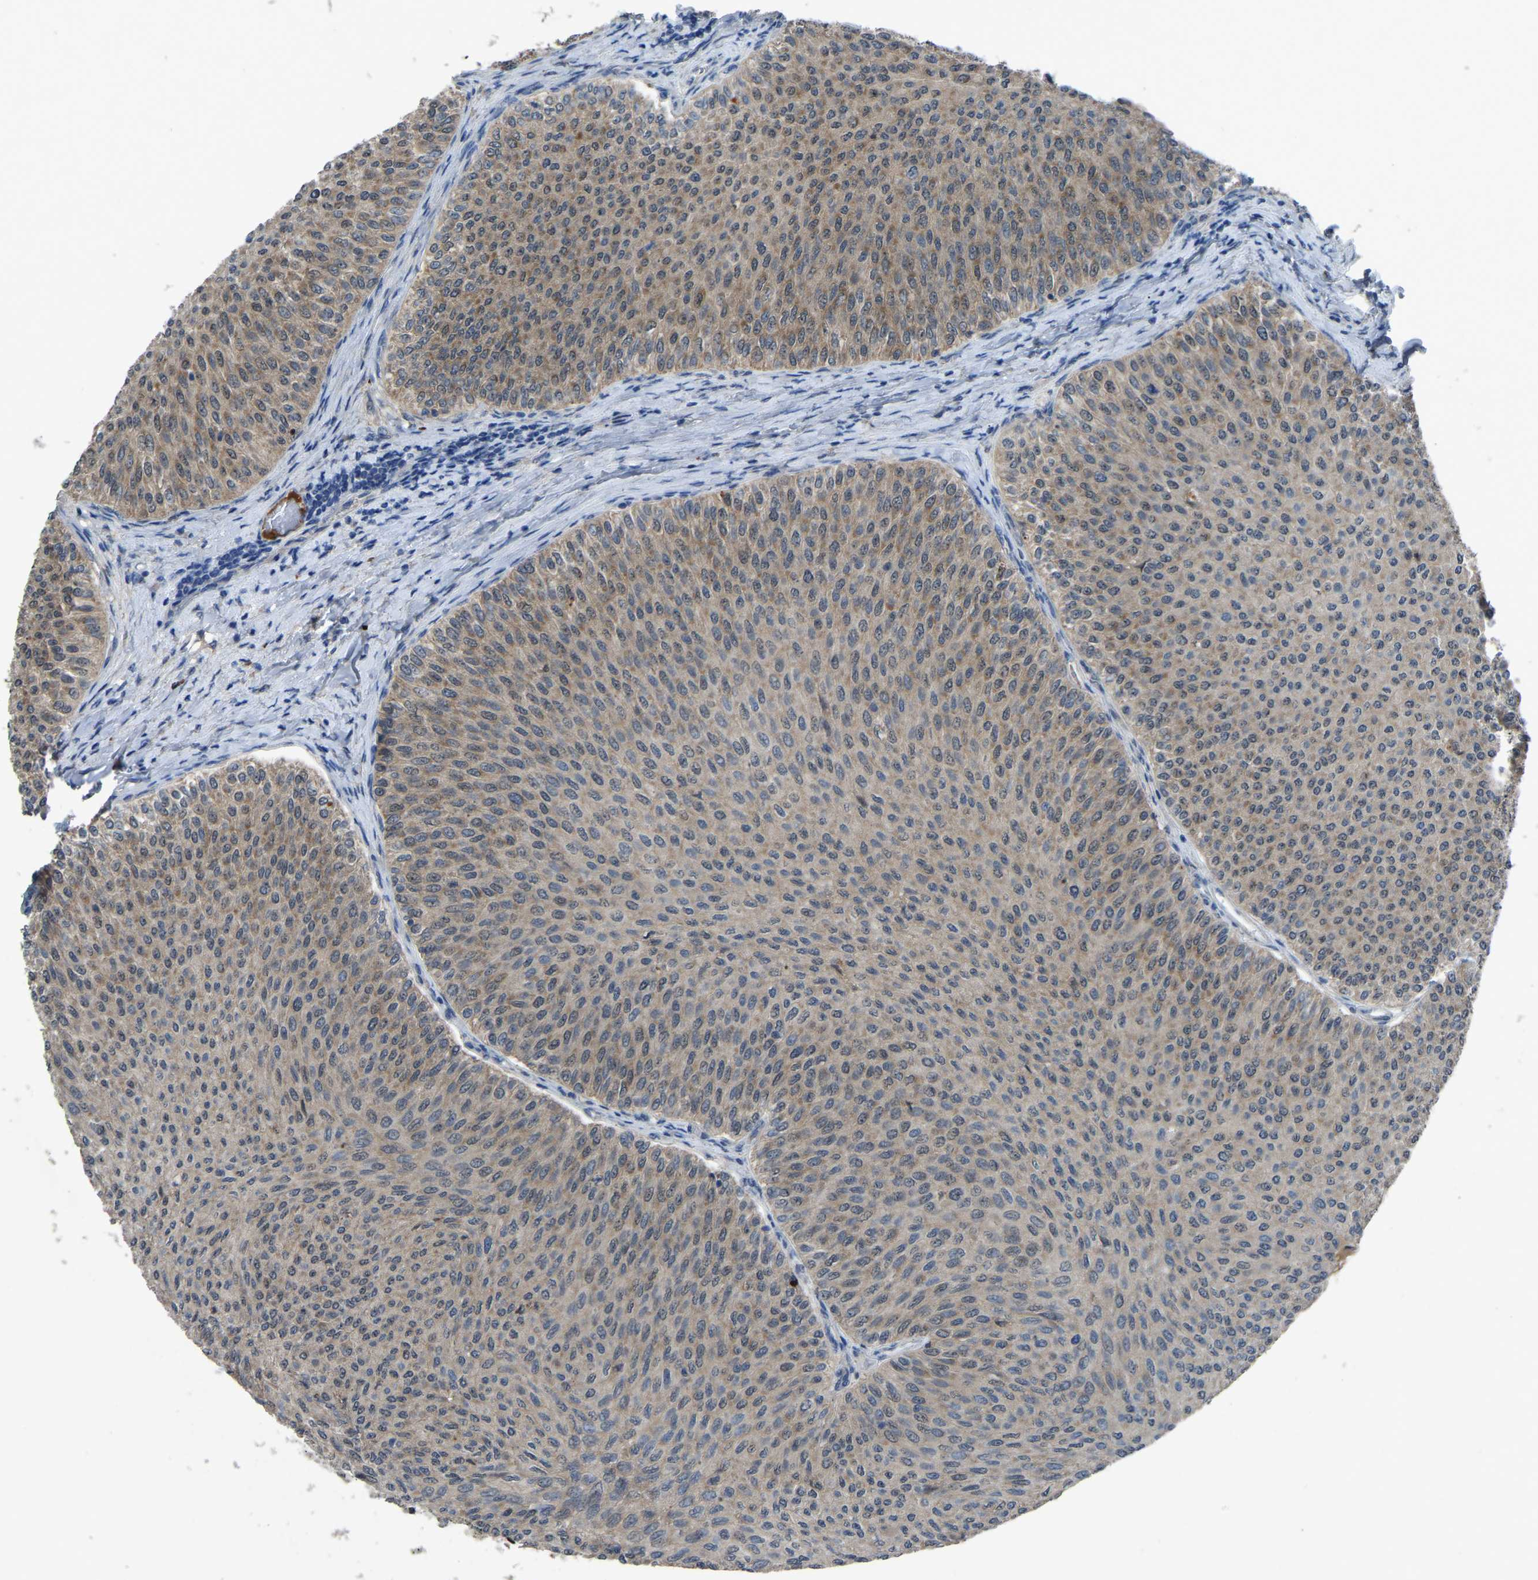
{"staining": {"intensity": "moderate", "quantity": ">75%", "location": "cytoplasmic/membranous"}, "tissue": "urothelial cancer", "cell_type": "Tumor cells", "image_type": "cancer", "snomed": [{"axis": "morphology", "description": "Urothelial carcinoma, Low grade"}, {"axis": "topography", "description": "Urinary bladder"}], "caption": "Human low-grade urothelial carcinoma stained with a brown dye displays moderate cytoplasmic/membranous positive positivity in approximately >75% of tumor cells.", "gene": "FHIT", "patient": {"sex": "male", "age": 78}}